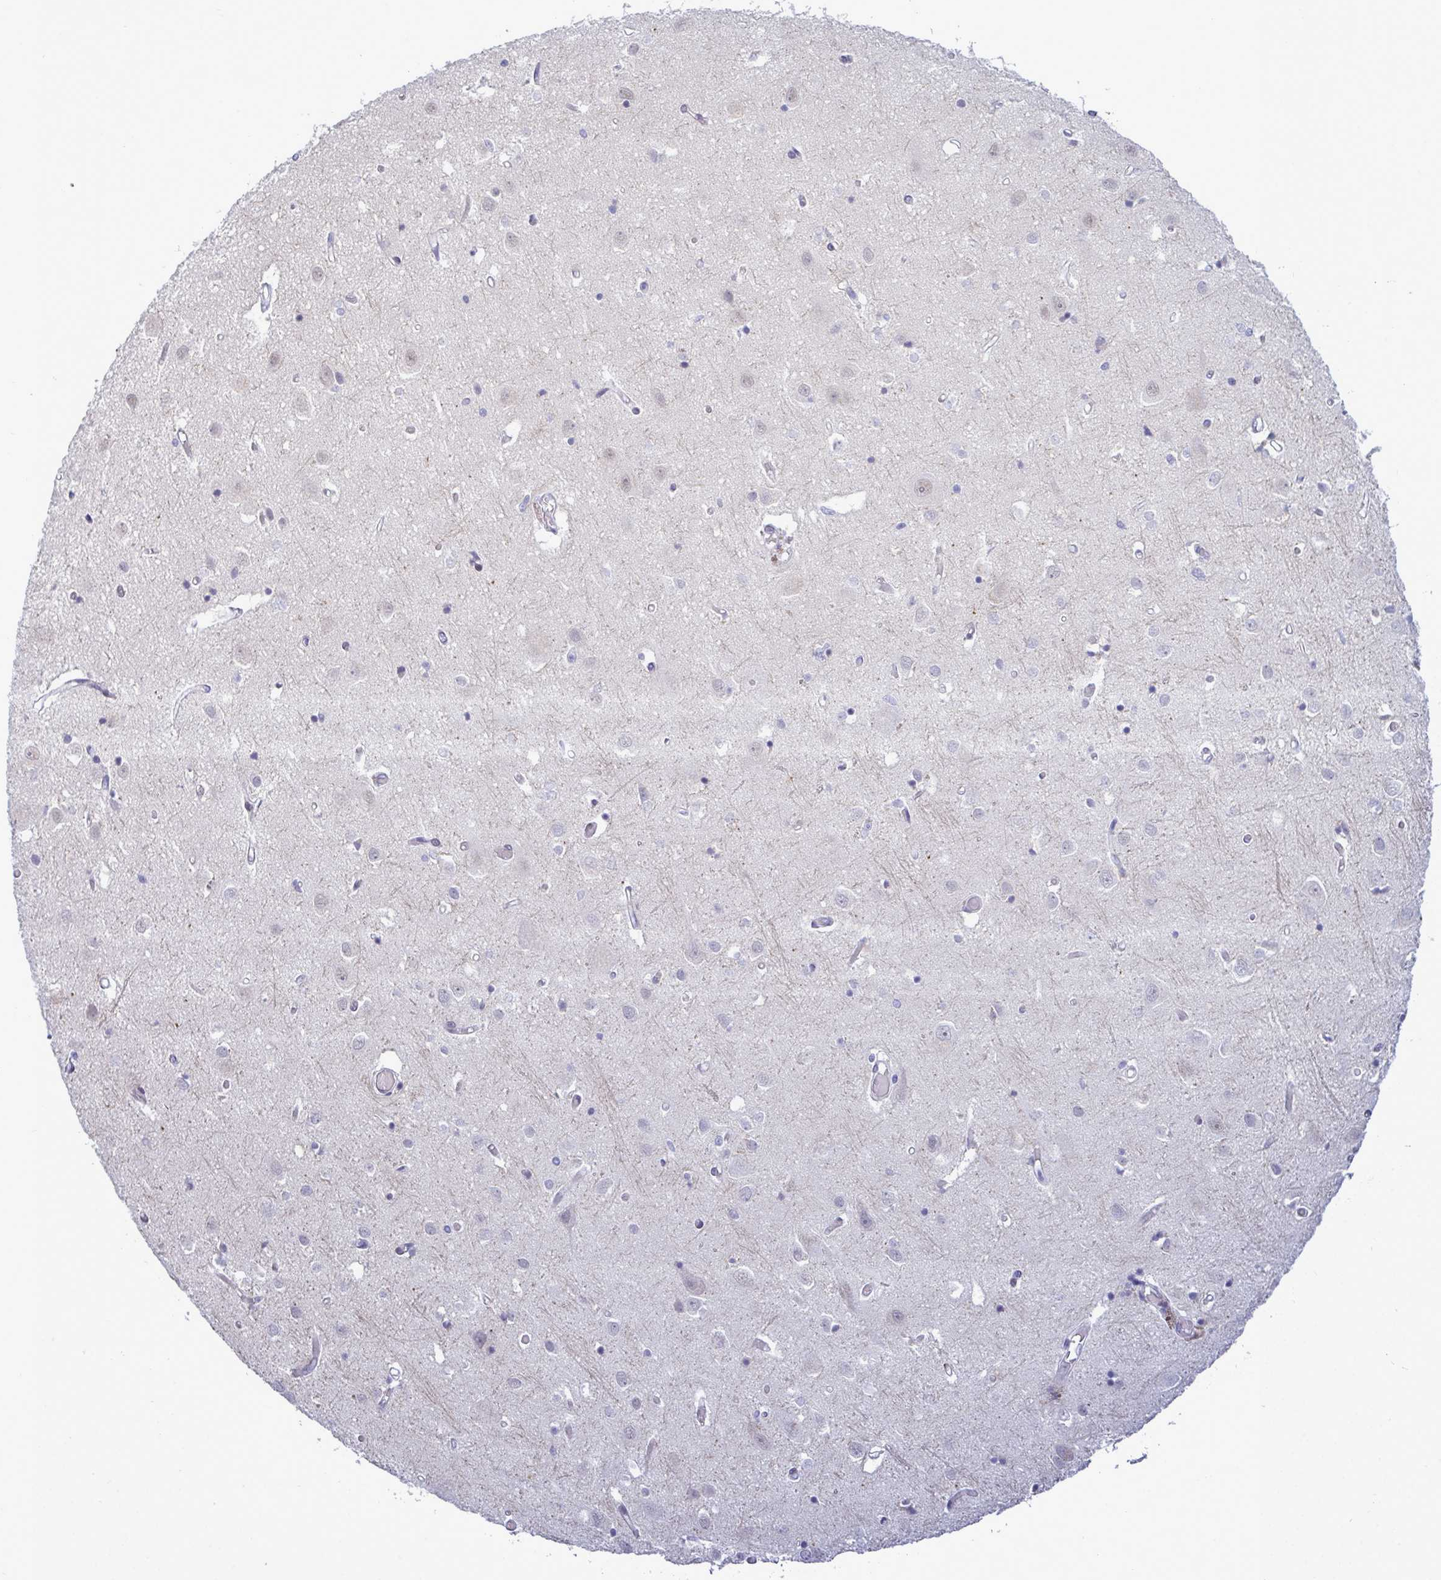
{"staining": {"intensity": "negative", "quantity": "none", "location": "none"}, "tissue": "cerebral cortex", "cell_type": "Endothelial cells", "image_type": "normal", "snomed": [{"axis": "morphology", "description": "Normal tissue, NOS"}, {"axis": "topography", "description": "Cerebral cortex"}], "caption": "Protein analysis of normal cerebral cortex reveals no significant positivity in endothelial cells. Brightfield microscopy of immunohistochemistry stained with DAB (3,3'-diaminobenzidine) (brown) and hematoxylin (blue), captured at high magnification.", "gene": "MFSD4A", "patient": {"sex": "male", "age": 70}}